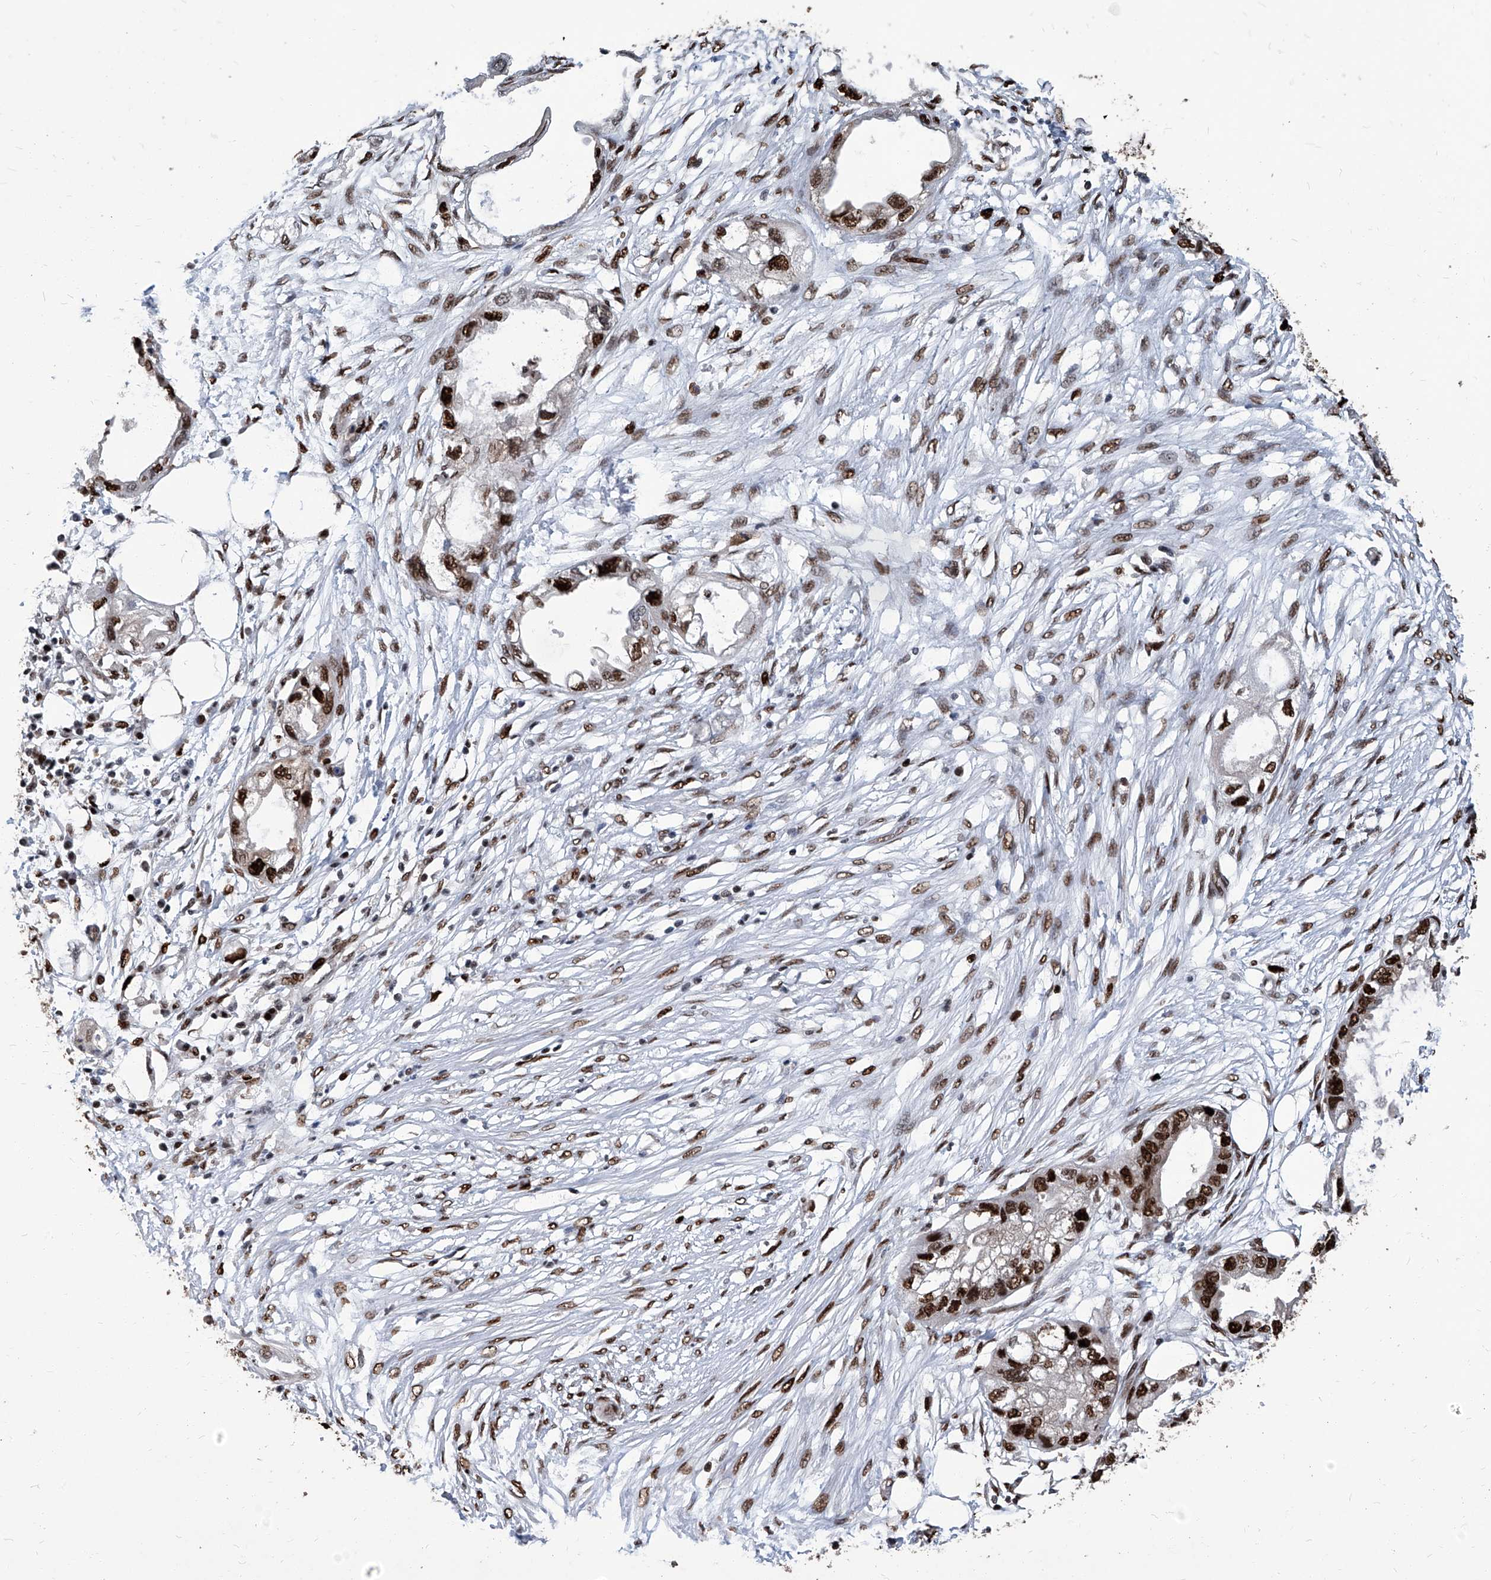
{"staining": {"intensity": "strong", "quantity": ">75%", "location": "nuclear"}, "tissue": "endometrial cancer", "cell_type": "Tumor cells", "image_type": "cancer", "snomed": [{"axis": "morphology", "description": "Adenocarcinoma, NOS"}, {"axis": "morphology", "description": "Adenocarcinoma, metastatic, NOS"}, {"axis": "topography", "description": "Adipose tissue"}, {"axis": "topography", "description": "Endometrium"}], "caption": "A high amount of strong nuclear positivity is appreciated in approximately >75% of tumor cells in metastatic adenocarcinoma (endometrial) tissue. (Brightfield microscopy of DAB IHC at high magnification).", "gene": "PCNA", "patient": {"sex": "female", "age": 67}}